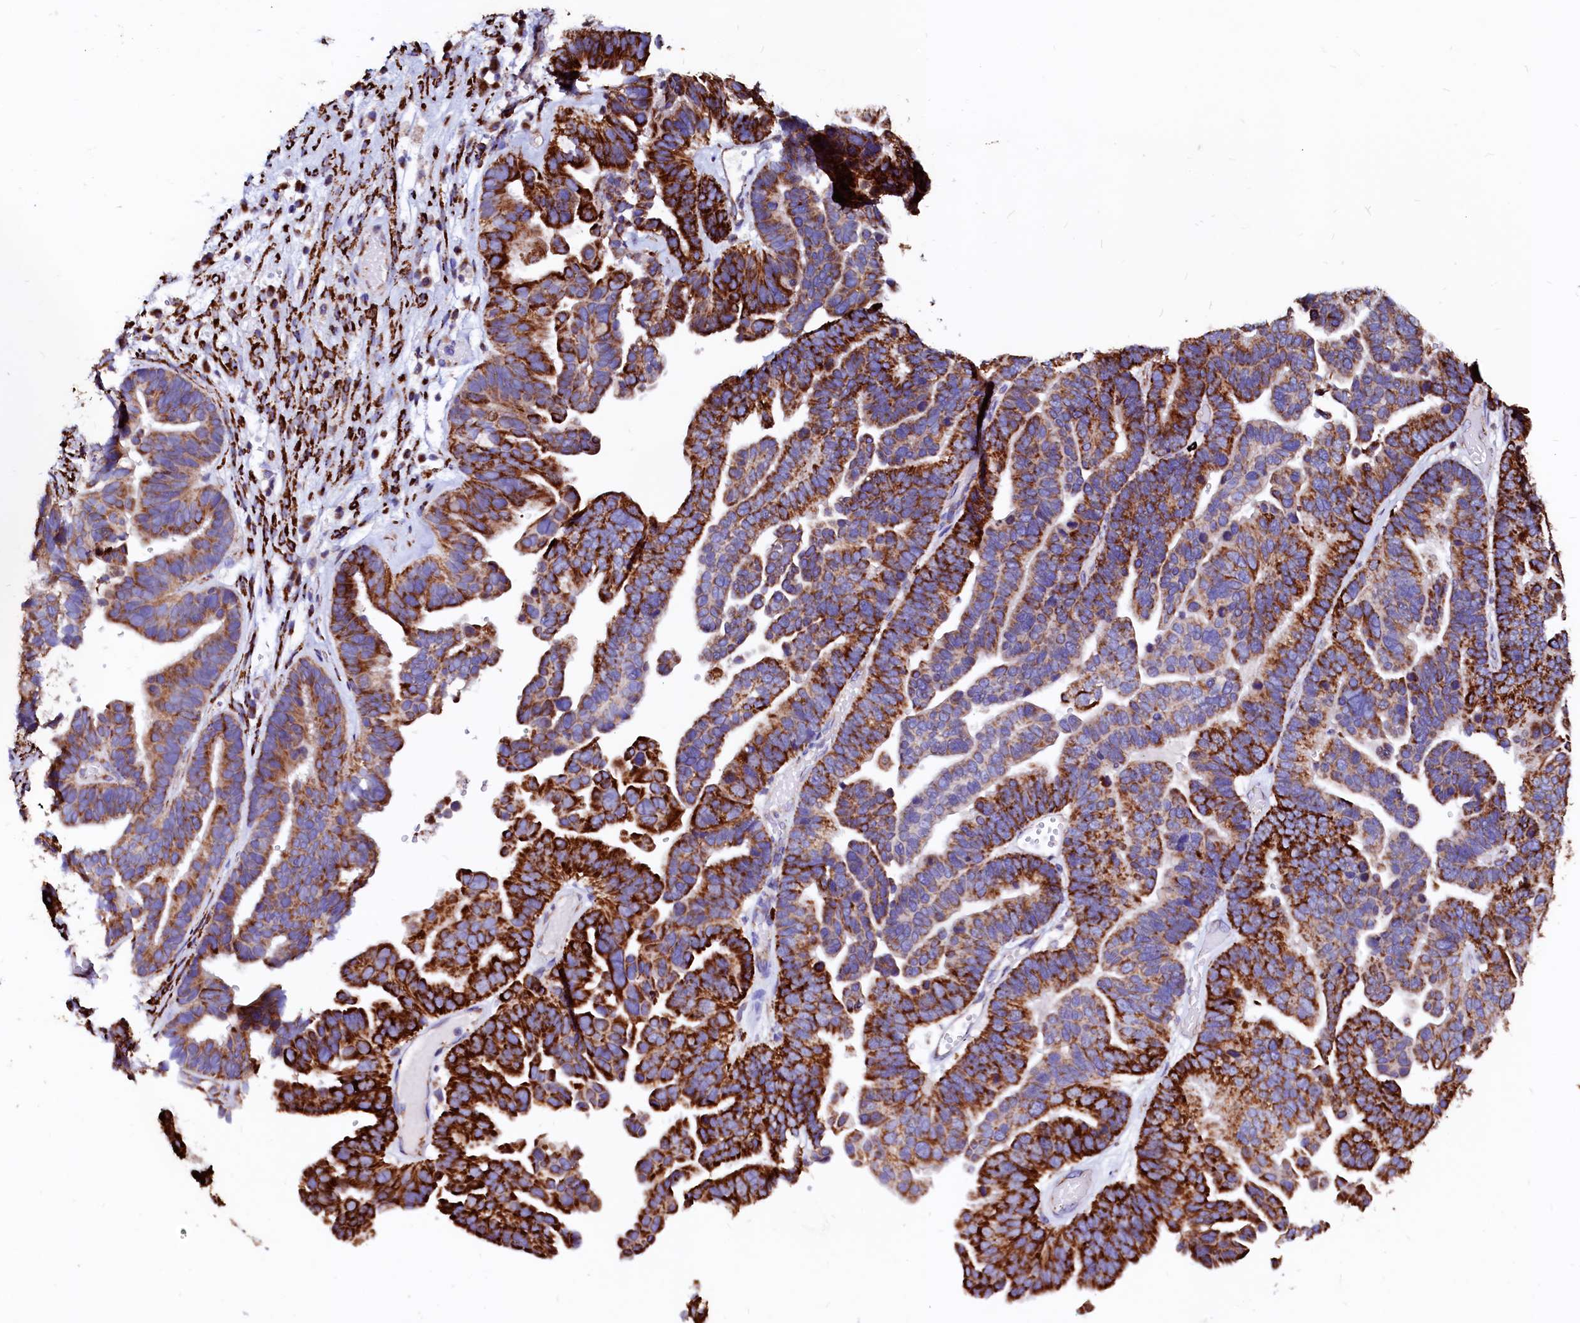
{"staining": {"intensity": "strong", "quantity": ">75%", "location": "cytoplasmic/membranous"}, "tissue": "ovarian cancer", "cell_type": "Tumor cells", "image_type": "cancer", "snomed": [{"axis": "morphology", "description": "Cystadenocarcinoma, serous, NOS"}, {"axis": "topography", "description": "Ovary"}], "caption": "DAB (3,3'-diaminobenzidine) immunohistochemical staining of ovarian cancer demonstrates strong cytoplasmic/membranous protein positivity in approximately >75% of tumor cells.", "gene": "MAOB", "patient": {"sex": "female", "age": 56}}